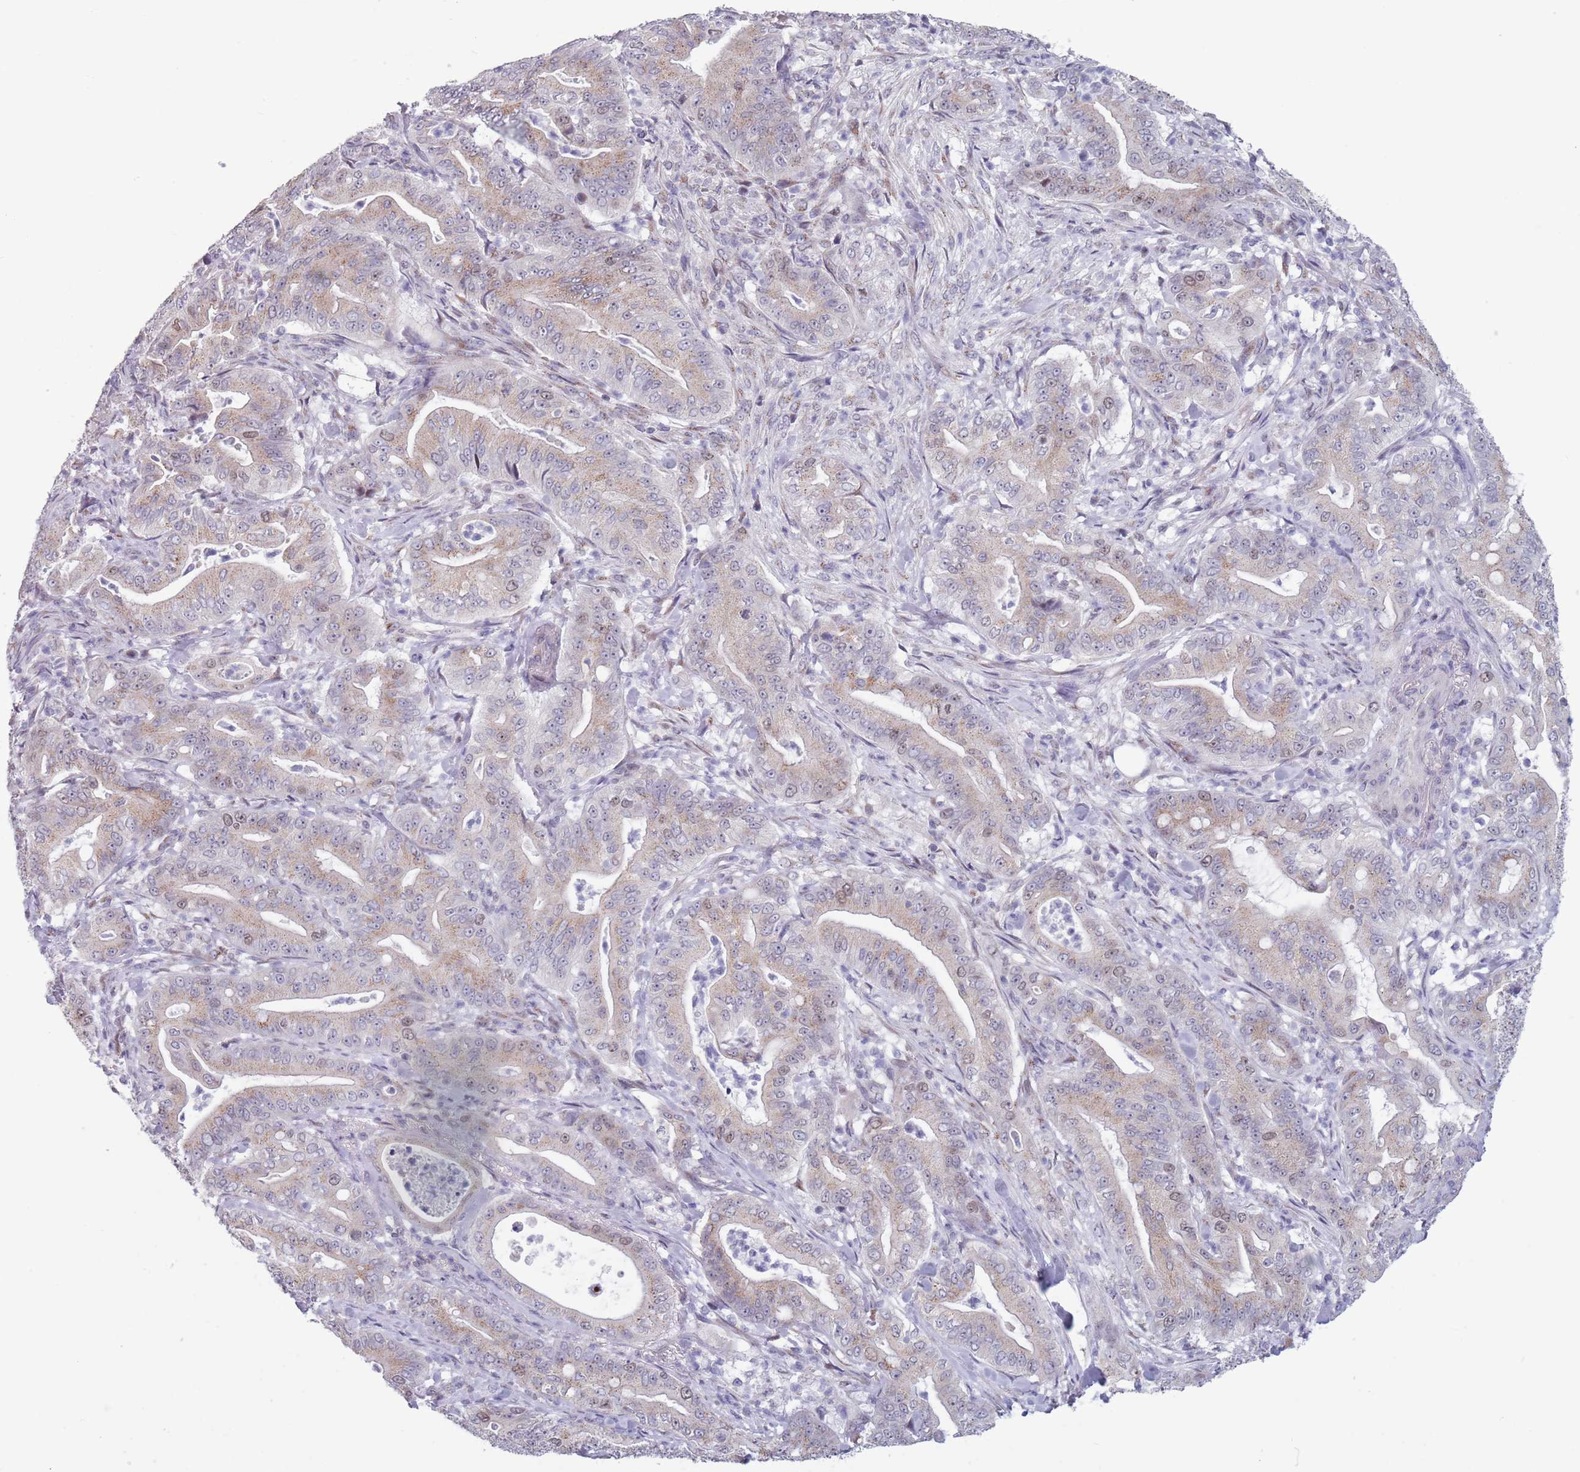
{"staining": {"intensity": "weak", "quantity": ">75%", "location": "cytoplasmic/membranous"}, "tissue": "pancreatic cancer", "cell_type": "Tumor cells", "image_type": "cancer", "snomed": [{"axis": "morphology", "description": "Adenocarcinoma, NOS"}, {"axis": "topography", "description": "Pancreas"}], "caption": "This photomicrograph shows immunohistochemistry (IHC) staining of human pancreatic adenocarcinoma, with low weak cytoplasmic/membranous staining in approximately >75% of tumor cells.", "gene": "ZKSCAN2", "patient": {"sex": "male", "age": 71}}